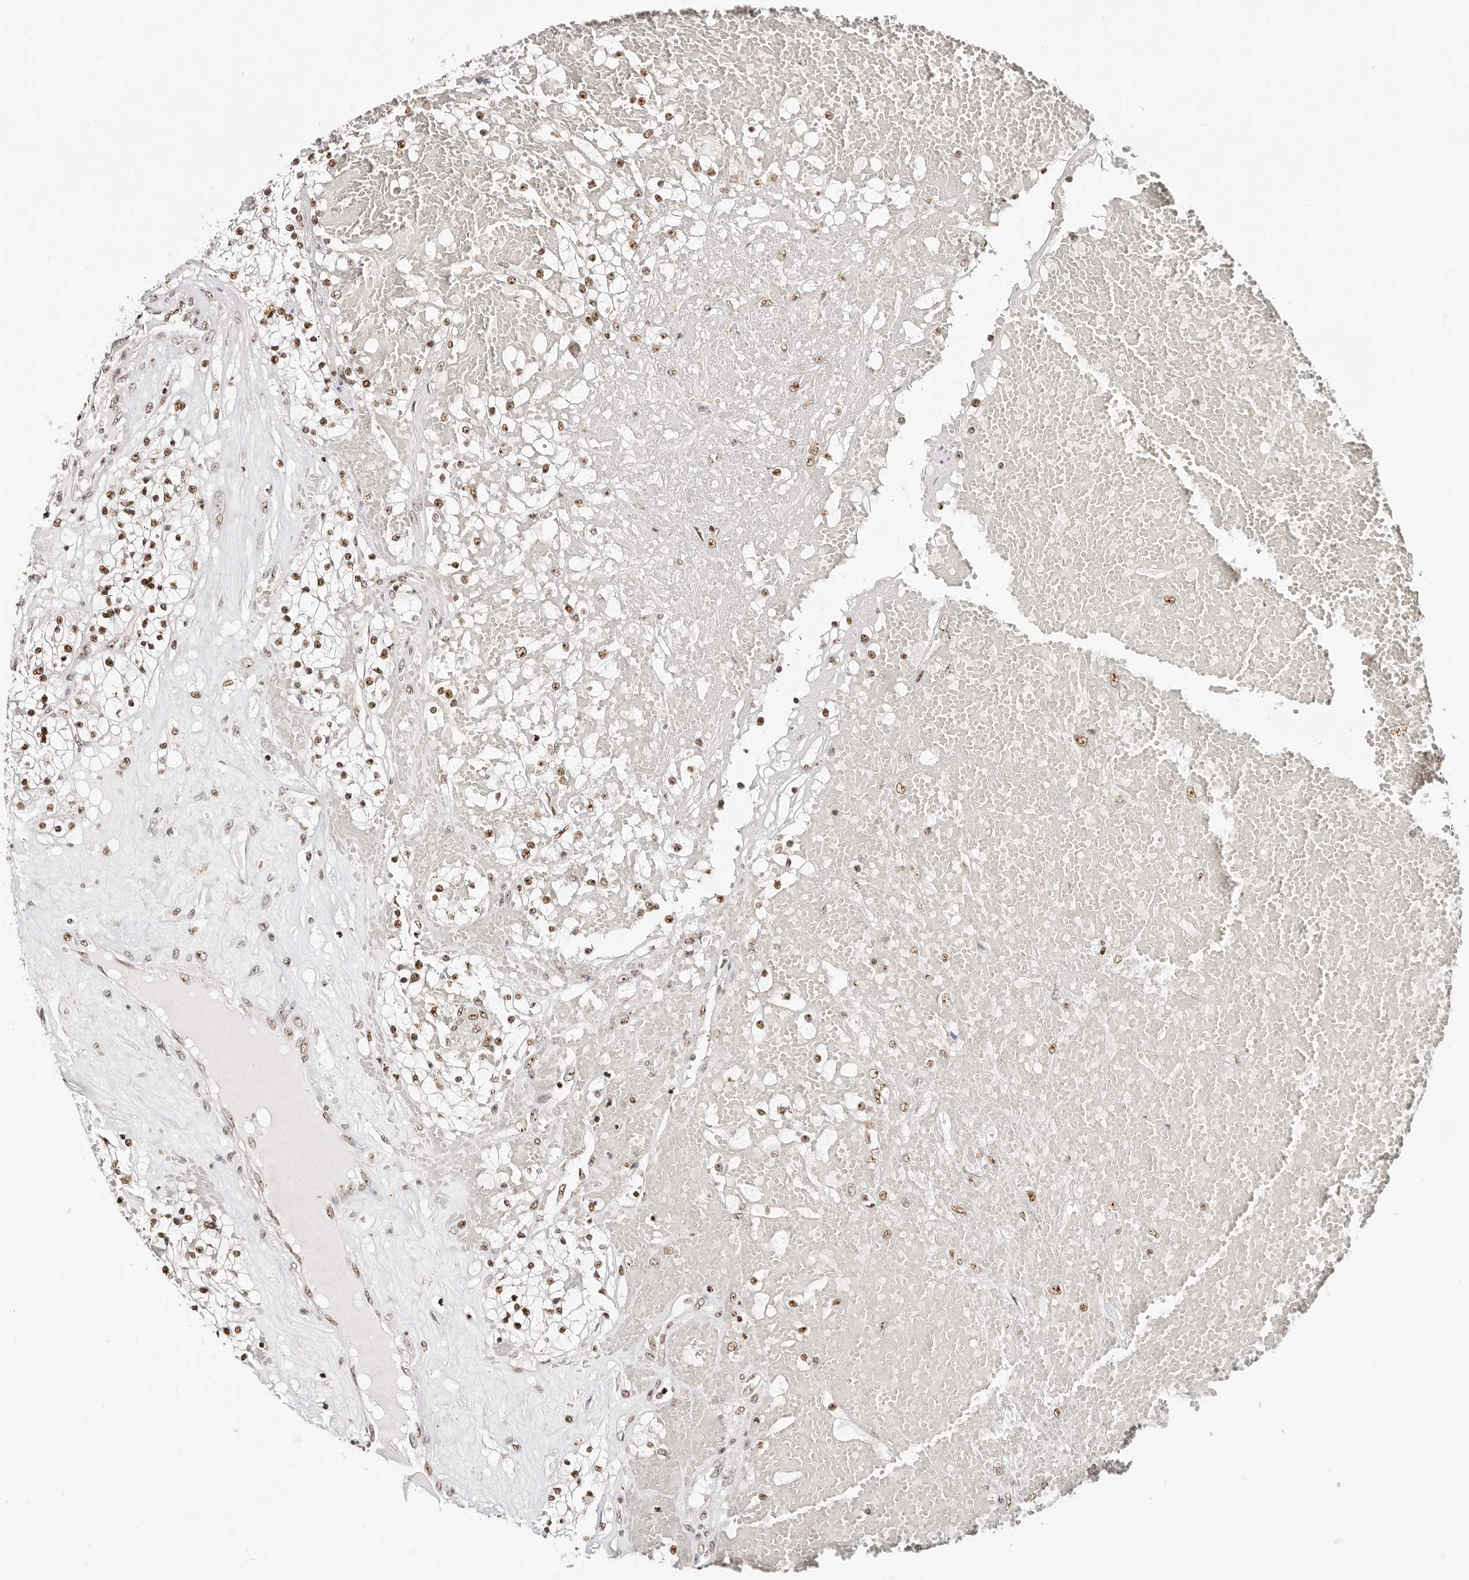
{"staining": {"intensity": "strong", "quantity": "25%-75%", "location": "nuclear"}, "tissue": "renal cancer", "cell_type": "Tumor cells", "image_type": "cancer", "snomed": [{"axis": "morphology", "description": "Normal tissue, NOS"}, {"axis": "morphology", "description": "Adenocarcinoma, NOS"}, {"axis": "topography", "description": "Kidney"}], "caption": "This is an image of immunohistochemistry staining of renal cancer, which shows strong positivity in the nuclear of tumor cells.", "gene": "IQGAP3", "patient": {"sex": "male", "age": 68}}